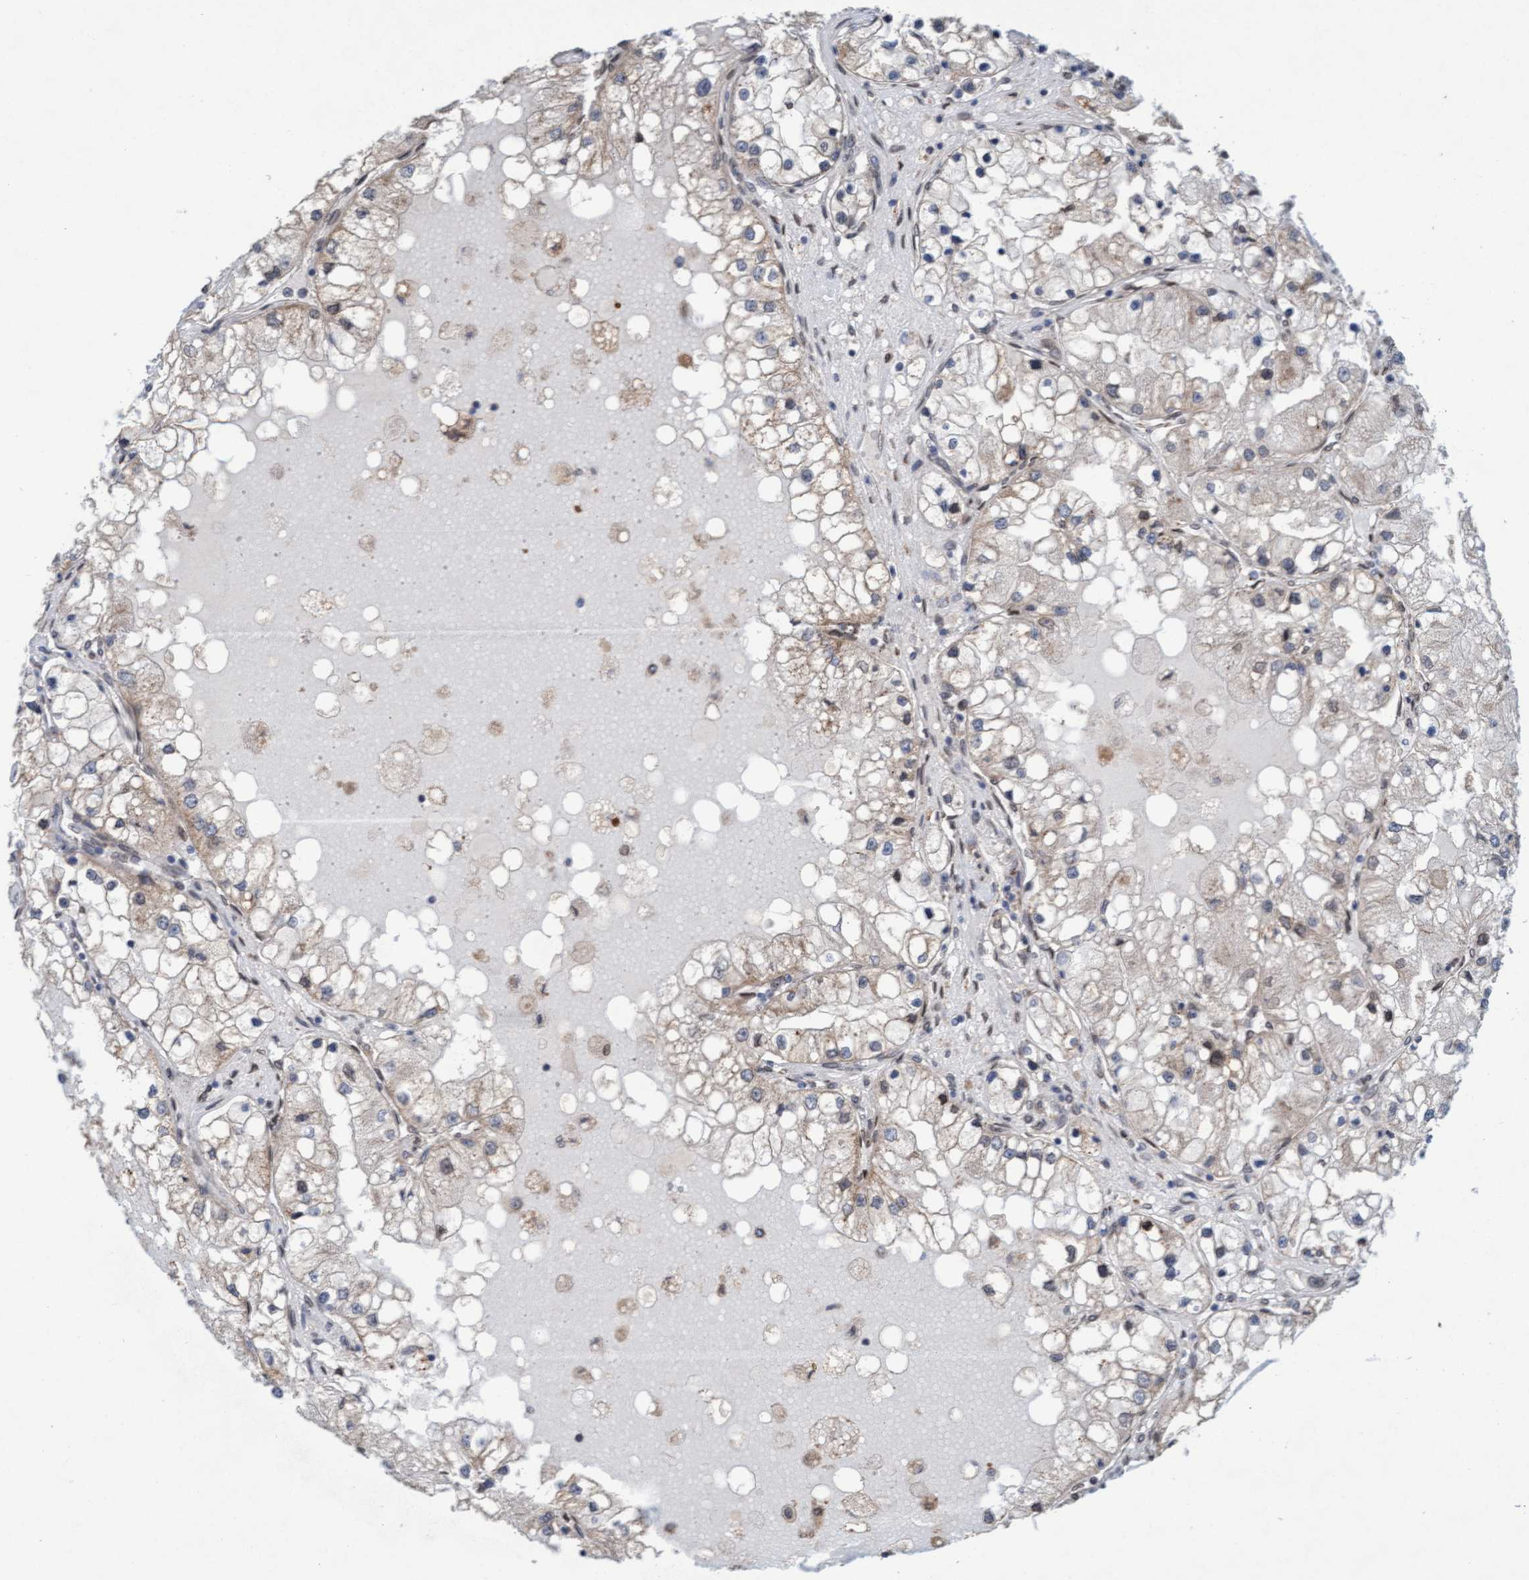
{"staining": {"intensity": "weak", "quantity": "25%-75%", "location": "cytoplasmic/membranous"}, "tissue": "renal cancer", "cell_type": "Tumor cells", "image_type": "cancer", "snomed": [{"axis": "morphology", "description": "Adenocarcinoma, NOS"}, {"axis": "topography", "description": "Kidney"}], "caption": "IHC histopathology image of neoplastic tissue: renal cancer (adenocarcinoma) stained using IHC shows low levels of weak protein expression localized specifically in the cytoplasmic/membranous of tumor cells, appearing as a cytoplasmic/membranous brown color.", "gene": "MRPS23", "patient": {"sex": "male", "age": 68}}